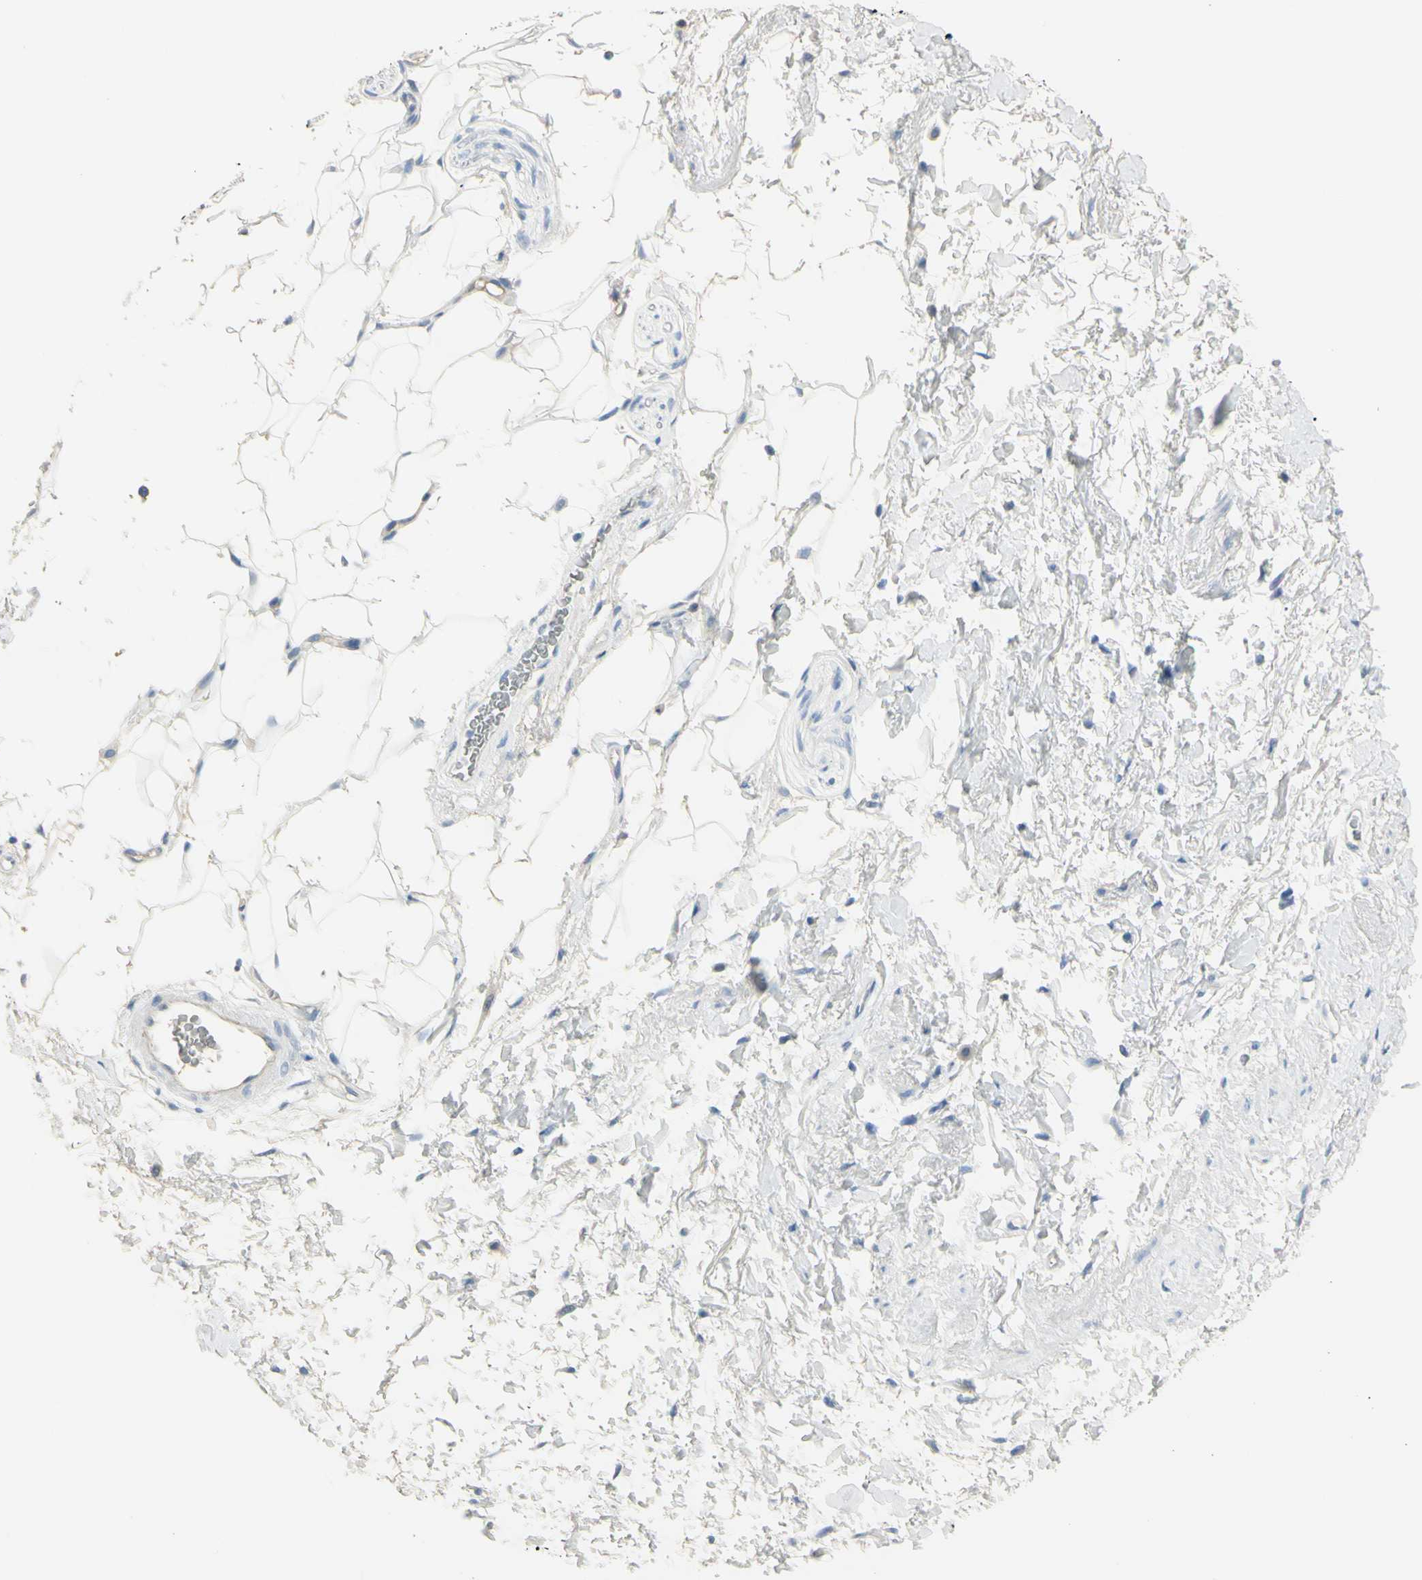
{"staining": {"intensity": "negative", "quantity": "none", "location": "none"}, "tissue": "adipose tissue", "cell_type": "Adipocytes", "image_type": "normal", "snomed": [{"axis": "morphology", "description": "Normal tissue, NOS"}, {"axis": "topography", "description": "Soft tissue"}, {"axis": "topography", "description": "Peripheral nerve tissue"}], "caption": "High magnification brightfield microscopy of normal adipose tissue stained with DAB (brown) and counterstained with hematoxylin (blue): adipocytes show no significant staining.", "gene": "ZNF557", "patient": {"sex": "female", "age": 71}}